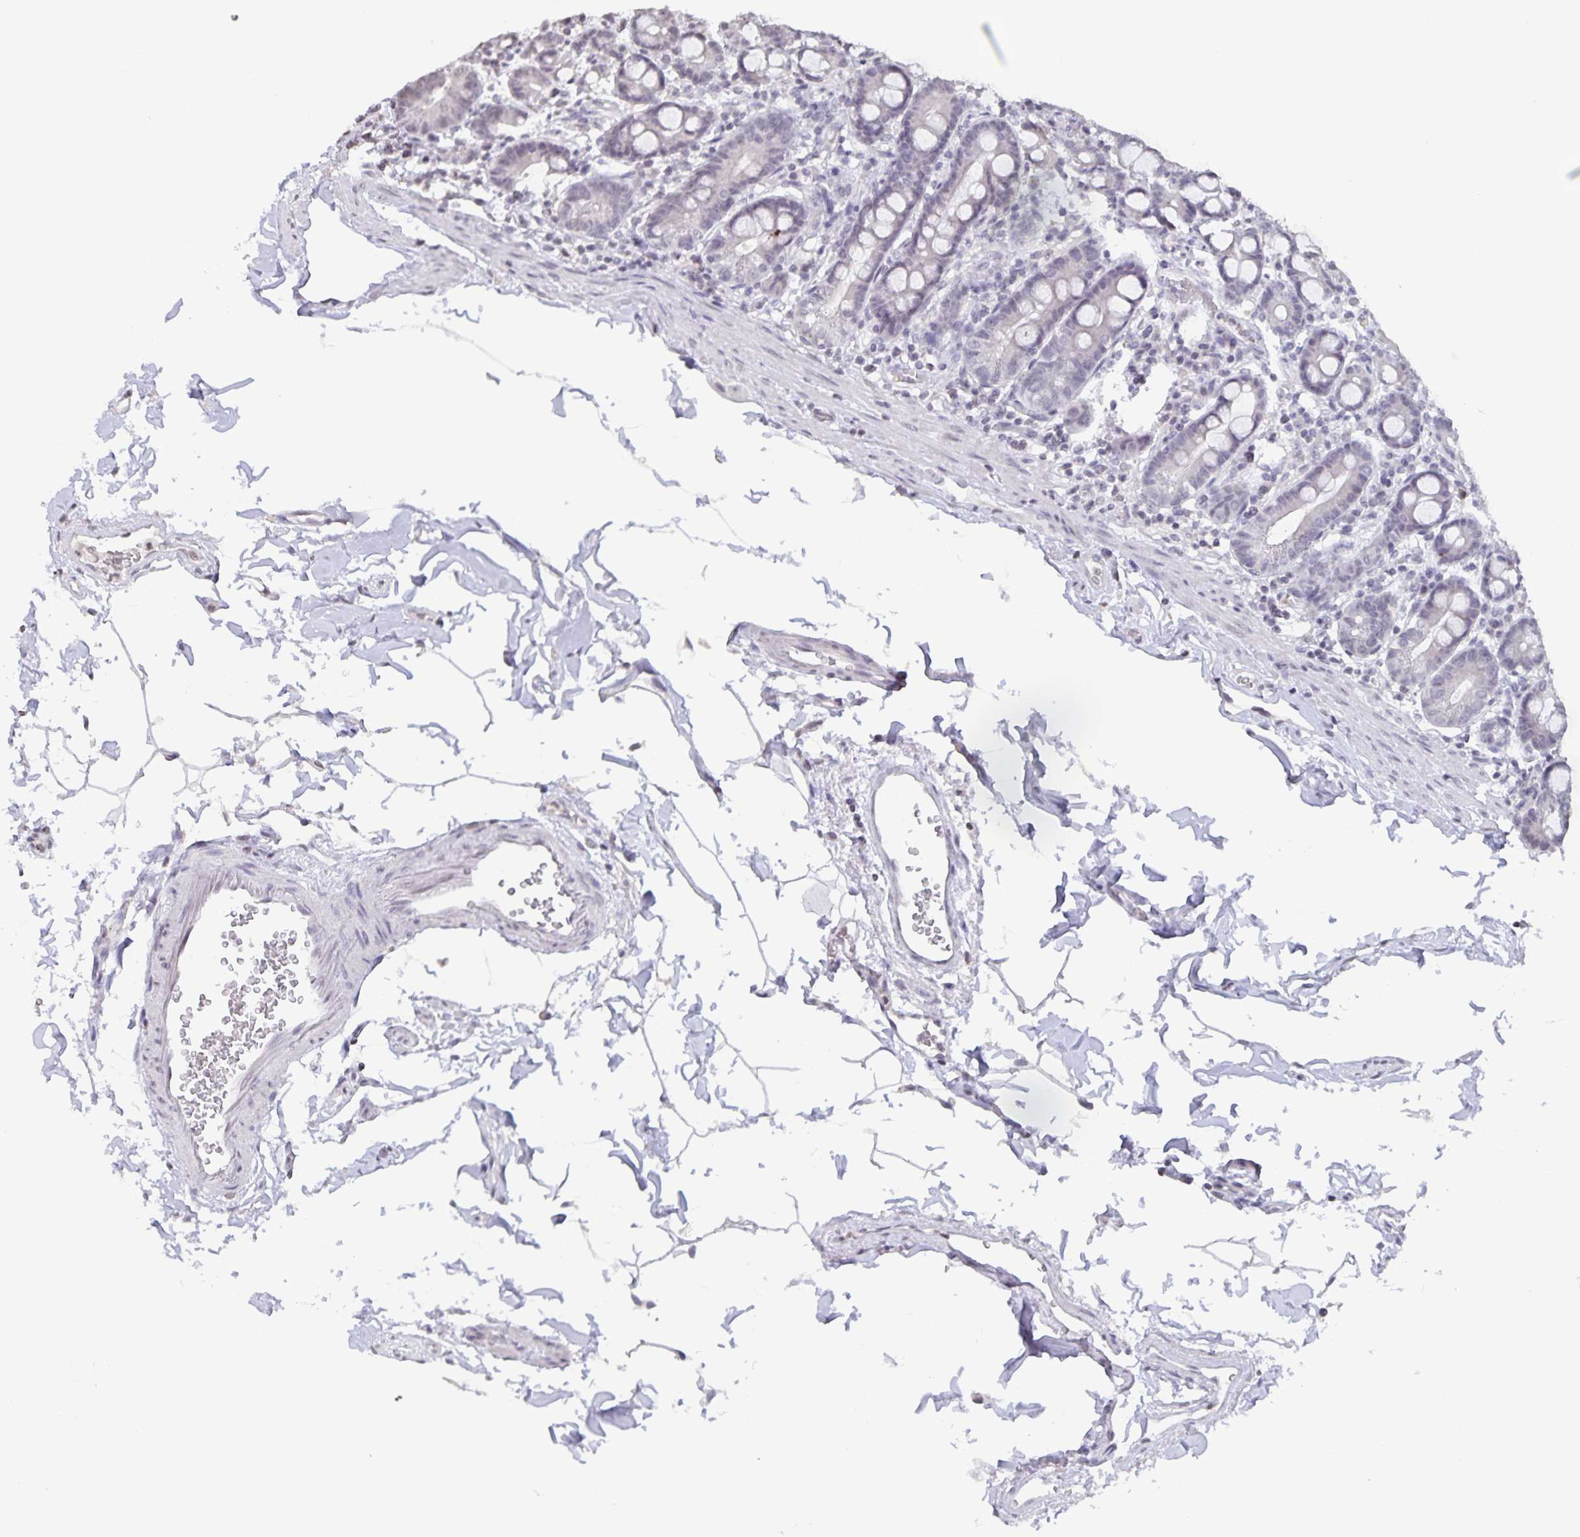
{"staining": {"intensity": "negative", "quantity": "none", "location": "none"}, "tissue": "duodenum", "cell_type": "Glandular cells", "image_type": "normal", "snomed": [{"axis": "morphology", "description": "Normal tissue, NOS"}, {"axis": "topography", "description": "Pancreas"}, {"axis": "topography", "description": "Duodenum"}], "caption": "Immunohistochemical staining of unremarkable duodenum displays no significant staining in glandular cells.", "gene": "AQP4", "patient": {"sex": "male", "age": 59}}